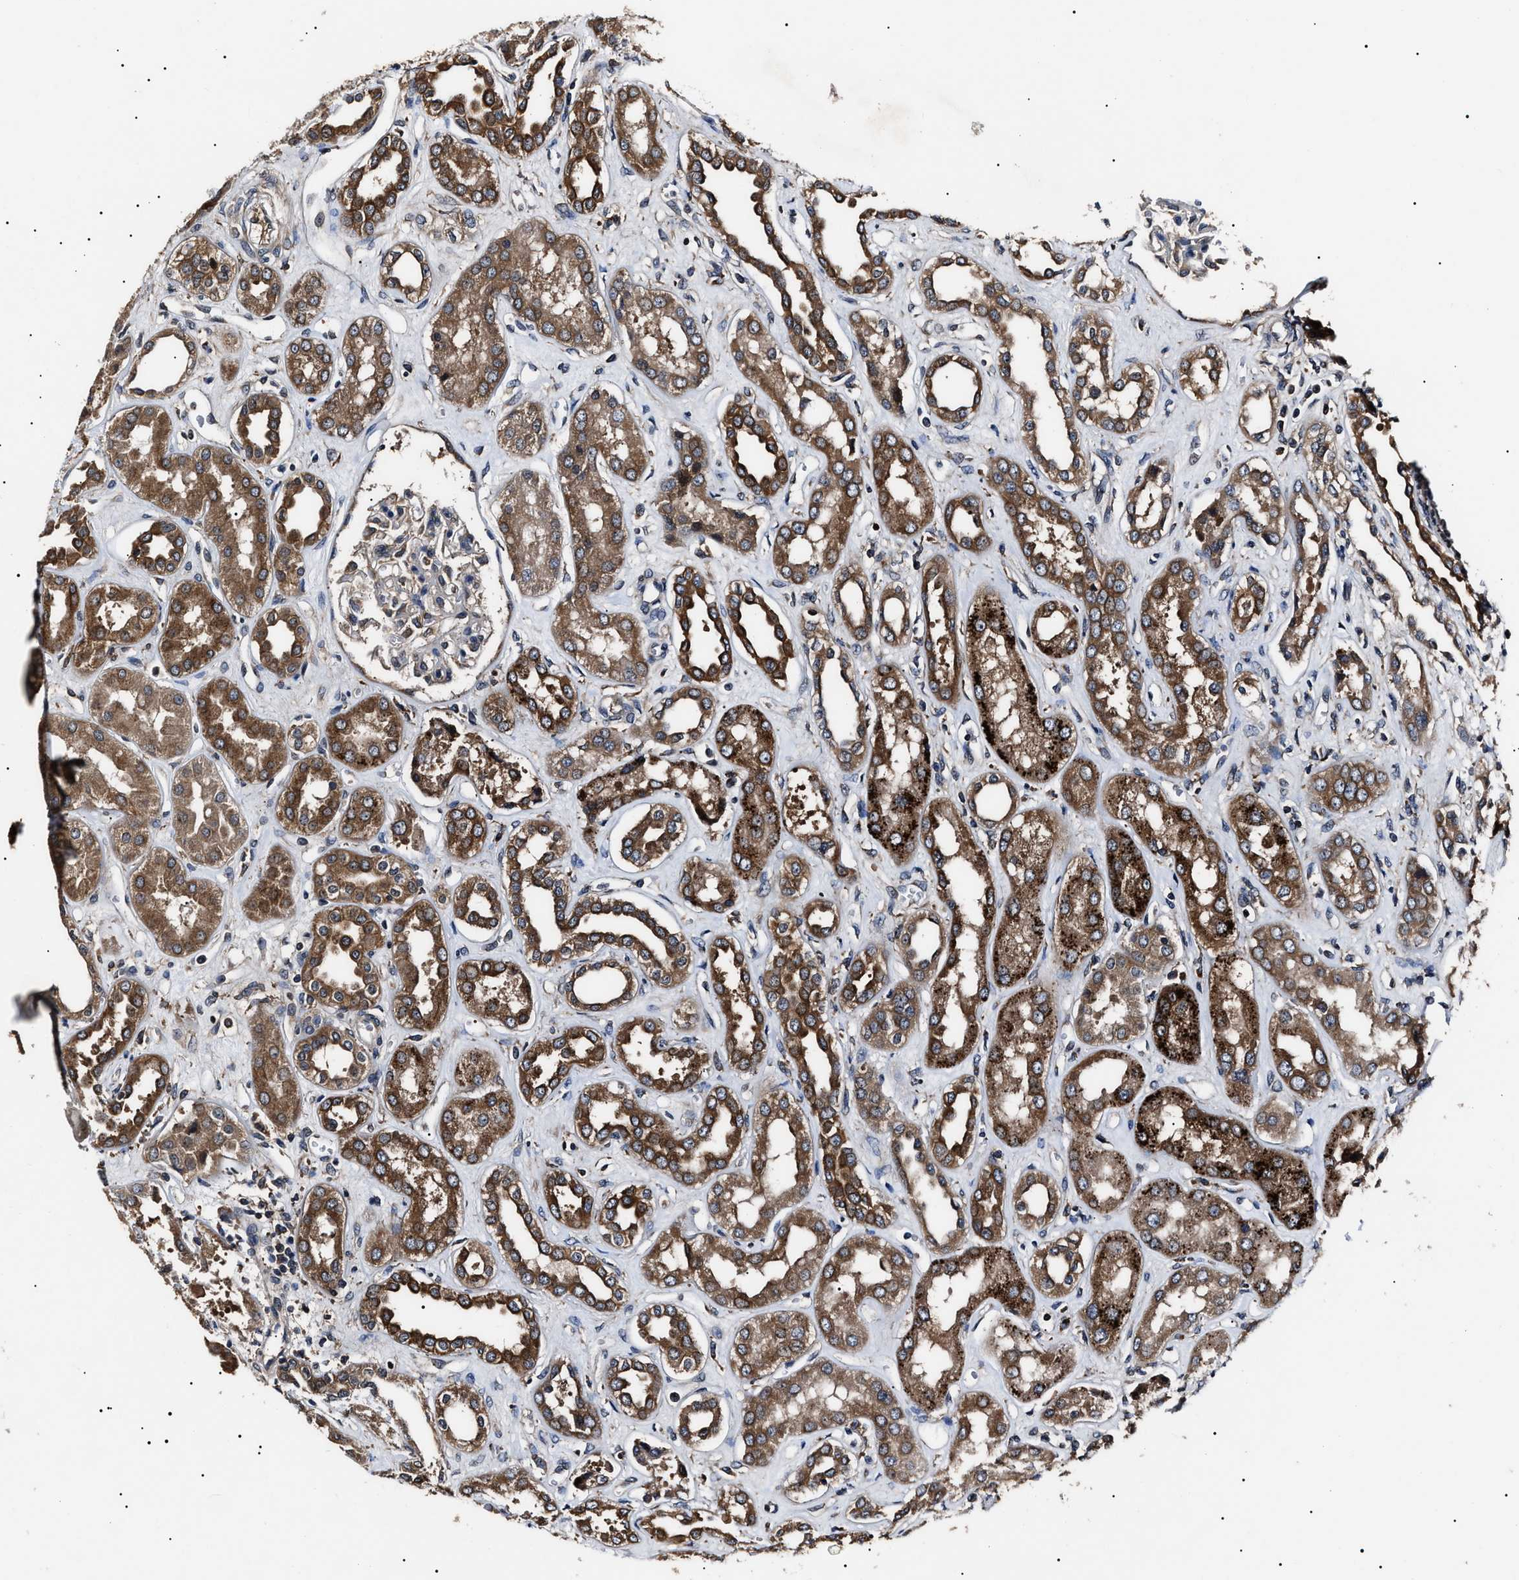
{"staining": {"intensity": "moderate", "quantity": "<25%", "location": "cytoplasmic/membranous"}, "tissue": "kidney", "cell_type": "Cells in glomeruli", "image_type": "normal", "snomed": [{"axis": "morphology", "description": "Normal tissue, NOS"}, {"axis": "topography", "description": "Kidney"}], "caption": "Brown immunohistochemical staining in unremarkable human kidney reveals moderate cytoplasmic/membranous positivity in approximately <25% of cells in glomeruli.", "gene": "CCT8", "patient": {"sex": "male", "age": 59}}